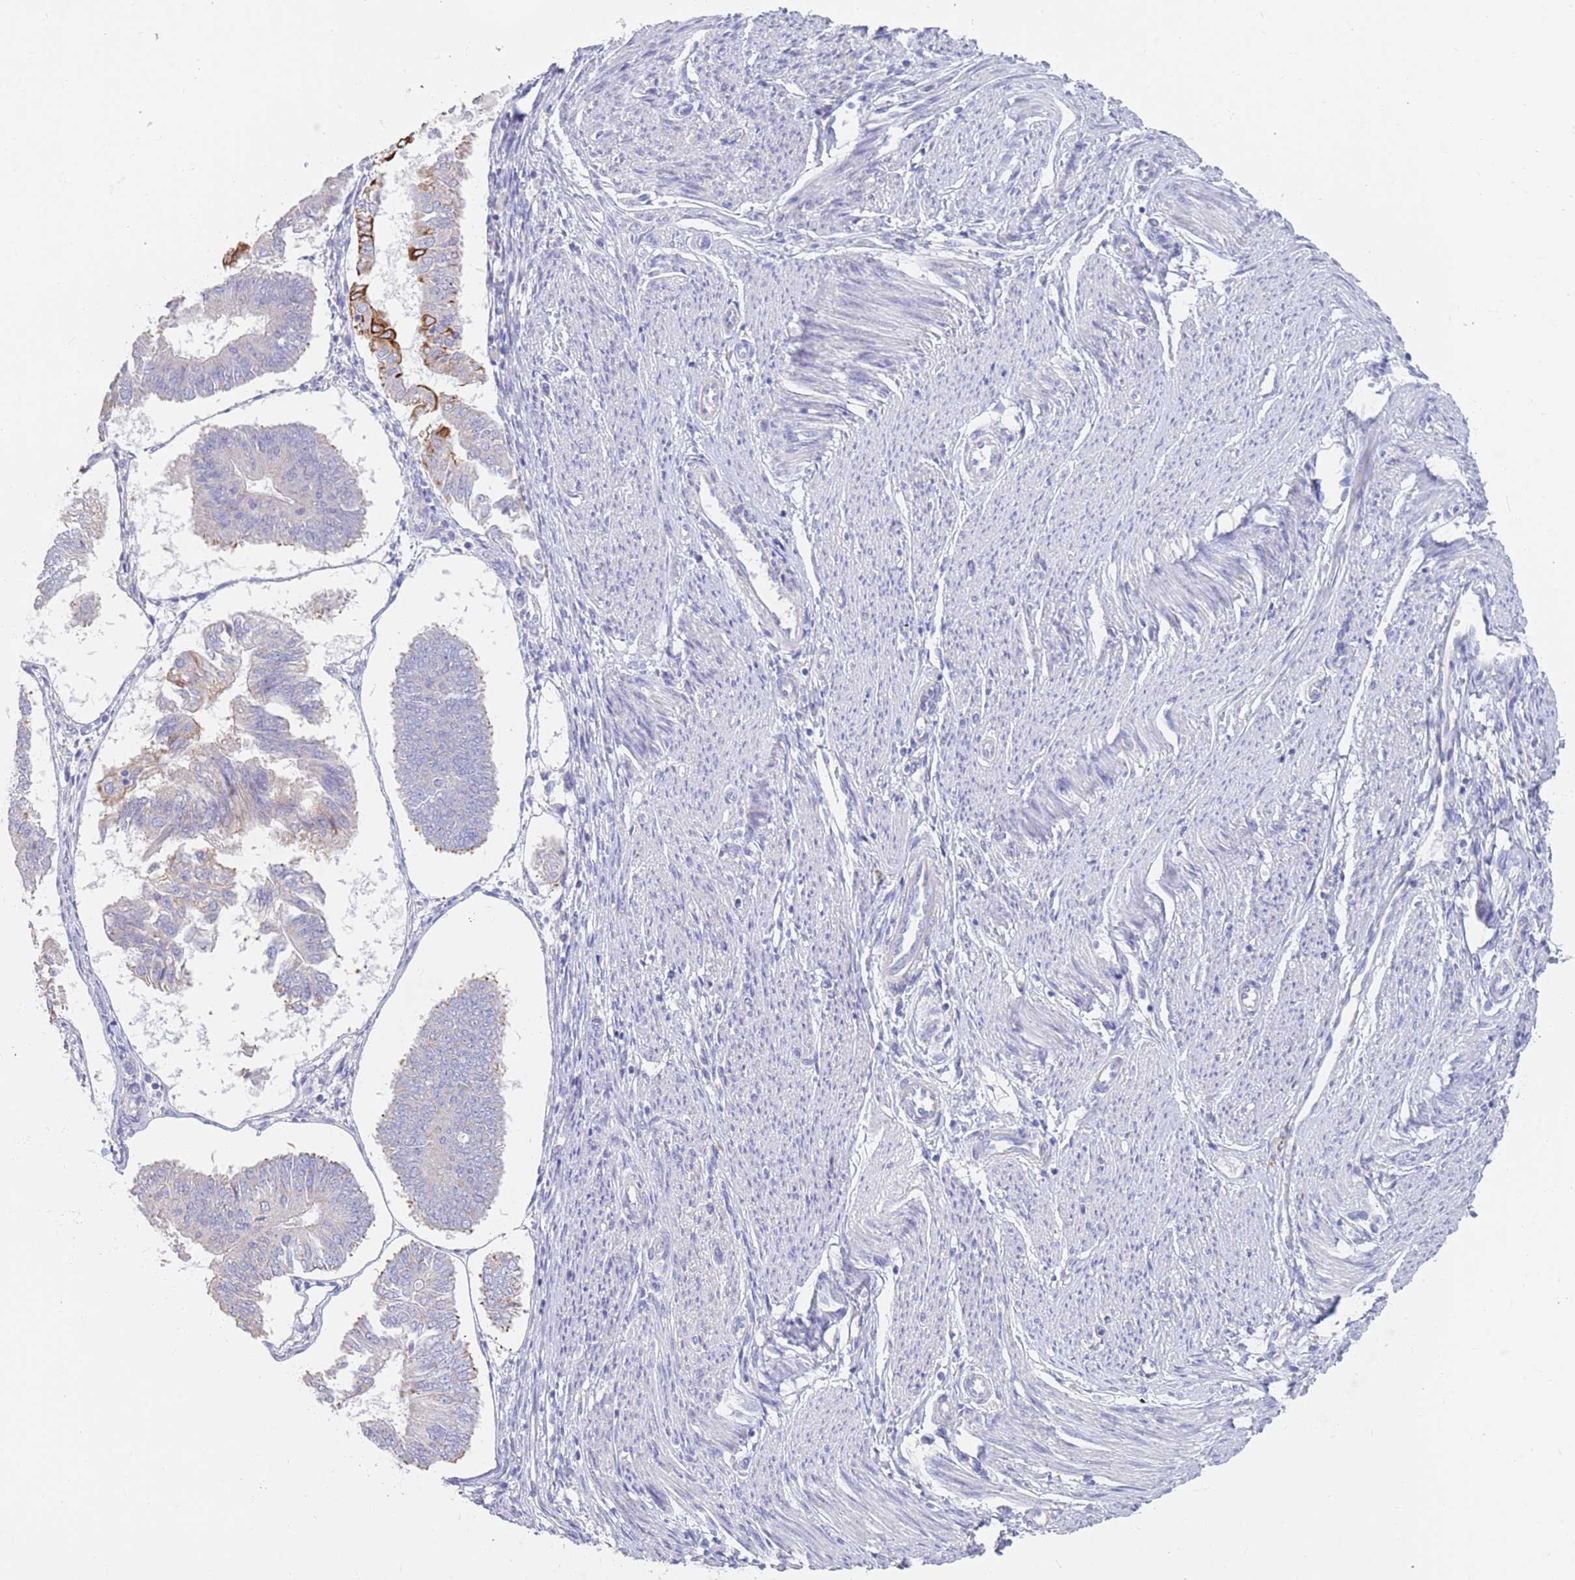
{"staining": {"intensity": "moderate", "quantity": "<25%", "location": "cytoplasmic/membranous"}, "tissue": "endometrial cancer", "cell_type": "Tumor cells", "image_type": "cancer", "snomed": [{"axis": "morphology", "description": "Adenocarcinoma, NOS"}, {"axis": "topography", "description": "Endometrium"}], "caption": "IHC micrograph of neoplastic tissue: human endometrial cancer stained using immunohistochemistry (IHC) demonstrates low levels of moderate protein expression localized specifically in the cytoplasmic/membranous of tumor cells, appearing as a cytoplasmic/membranous brown color.", "gene": "CCDC149", "patient": {"sex": "female", "age": 58}}